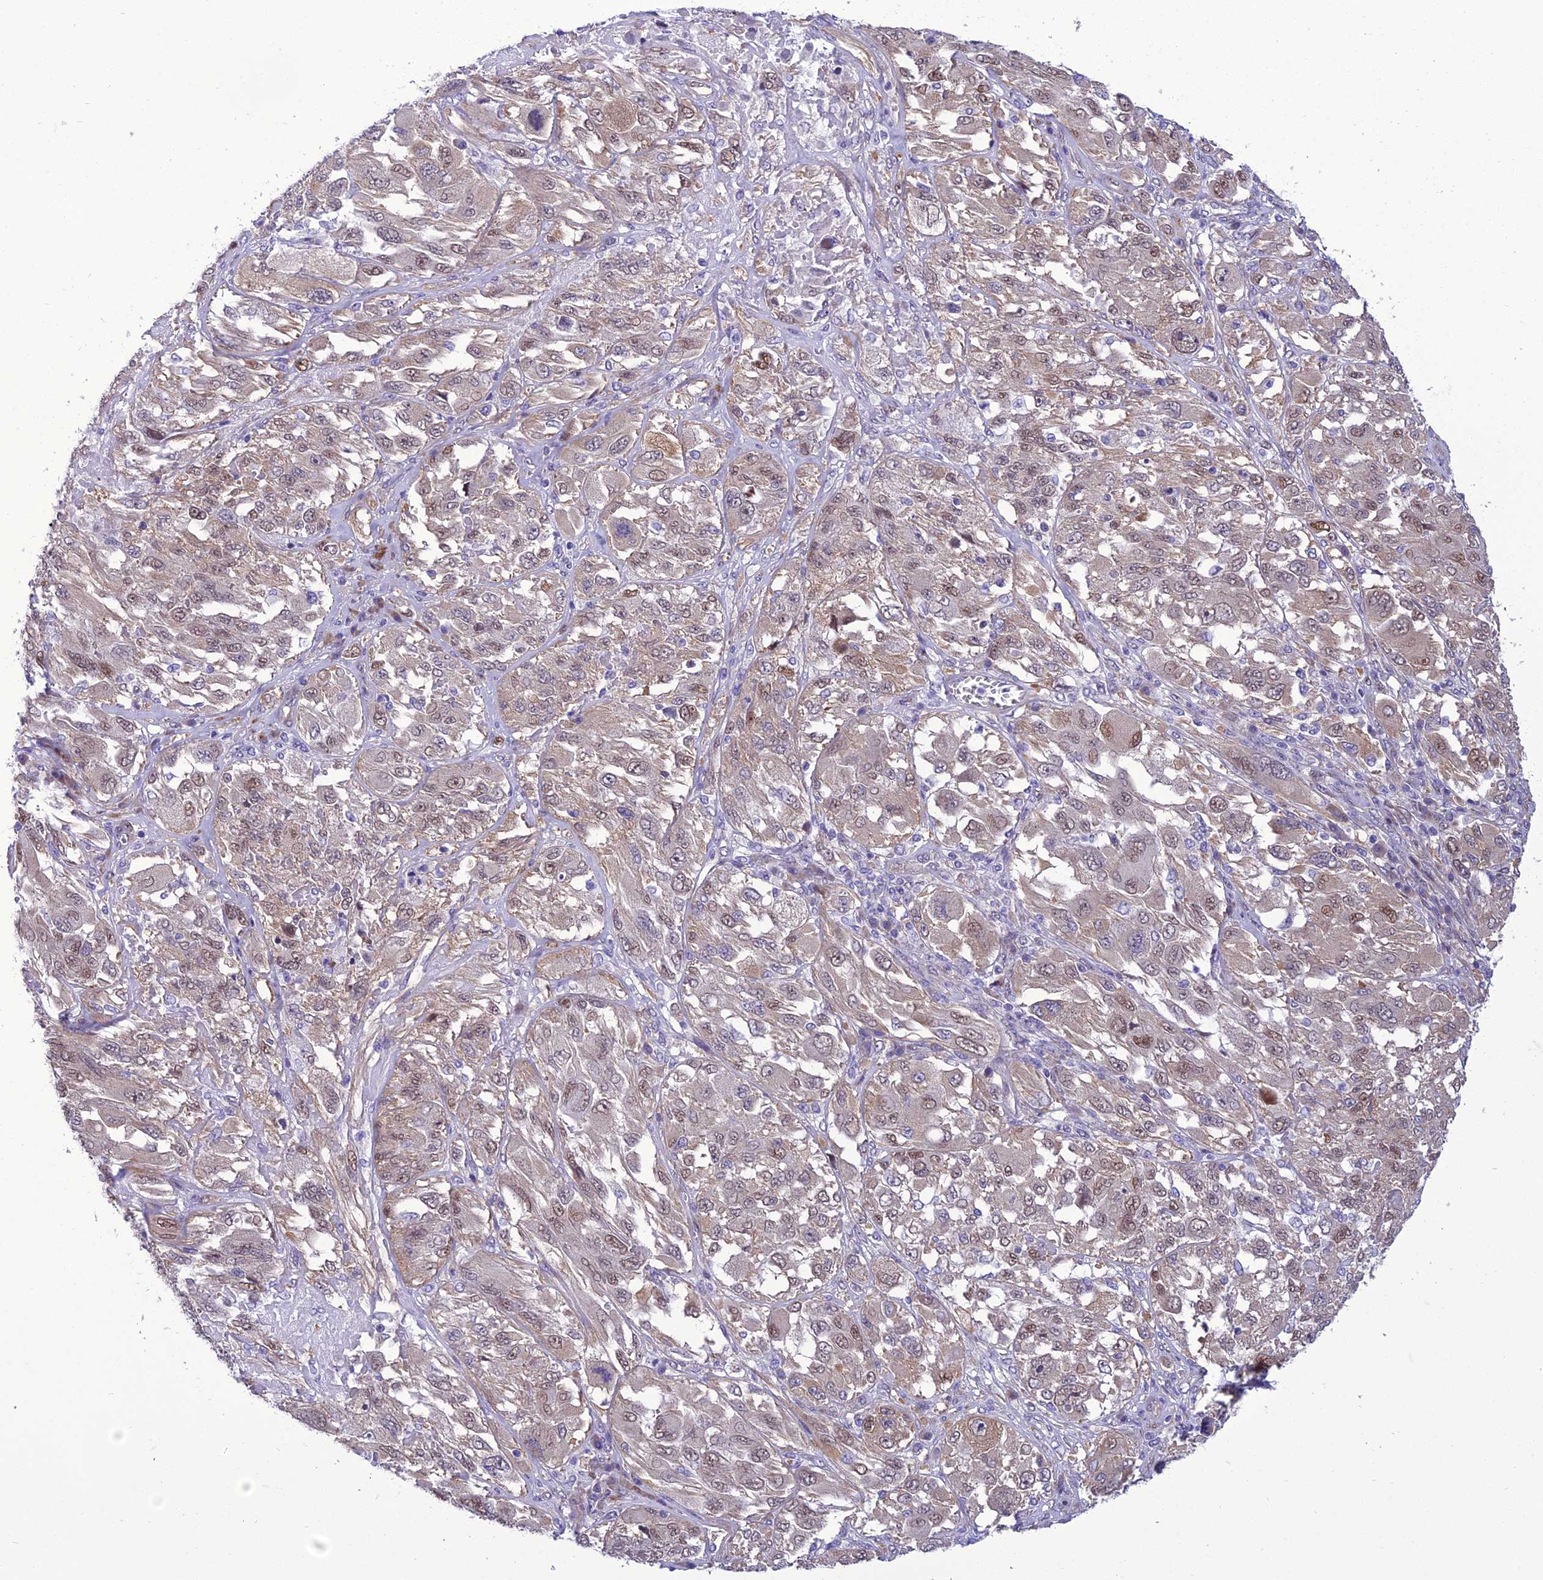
{"staining": {"intensity": "moderate", "quantity": ">75%", "location": "nuclear"}, "tissue": "melanoma", "cell_type": "Tumor cells", "image_type": "cancer", "snomed": [{"axis": "morphology", "description": "Malignant melanoma, NOS"}, {"axis": "topography", "description": "Skin"}], "caption": "Protein positivity by IHC demonstrates moderate nuclear expression in about >75% of tumor cells in malignant melanoma.", "gene": "GAB4", "patient": {"sex": "female", "age": 91}}